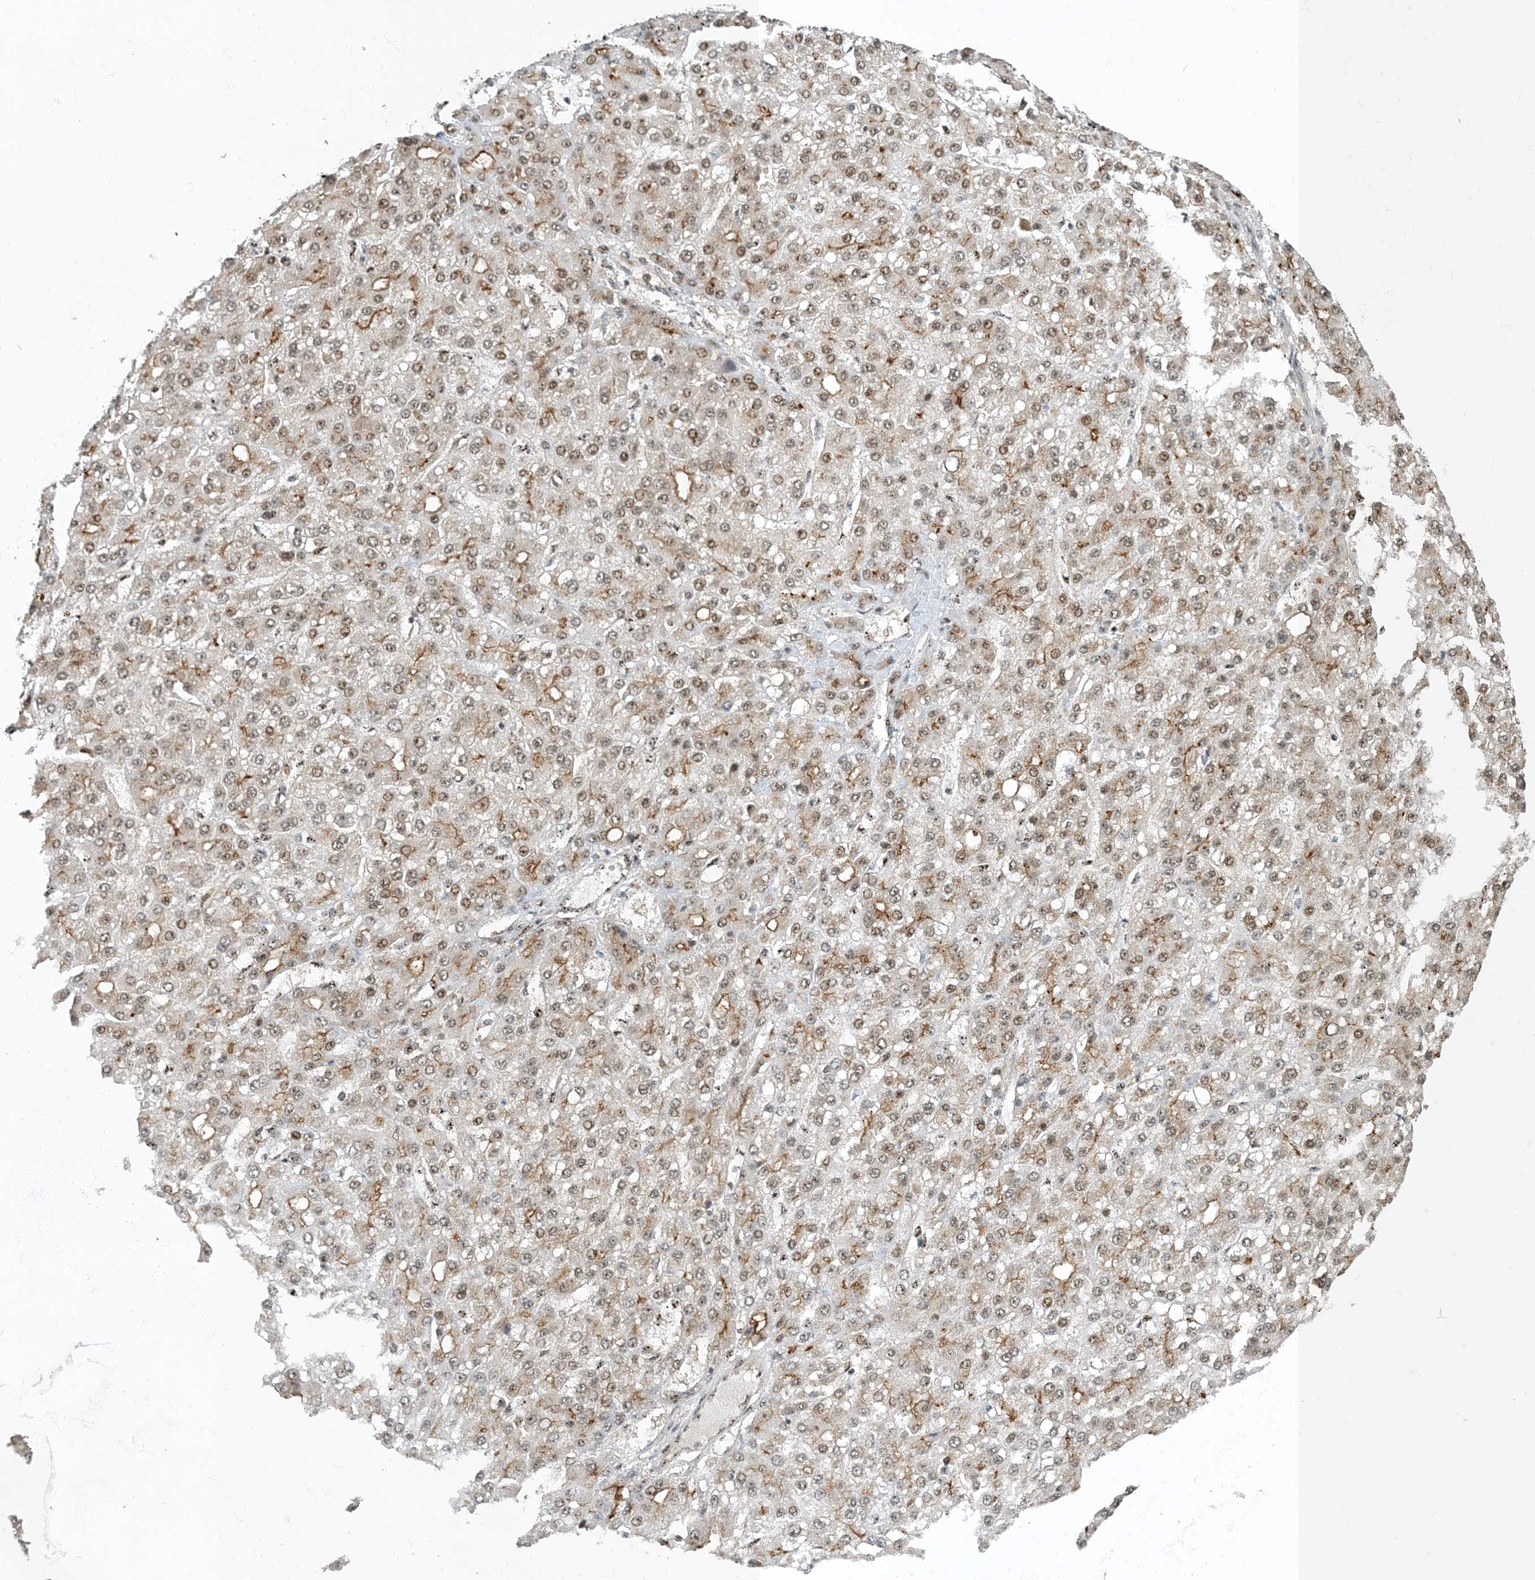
{"staining": {"intensity": "moderate", "quantity": ">75%", "location": "cytoplasmic/membranous,nuclear"}, "tissue": "liver cancer", "cell_type": "Tumor cells", "image_type": "cancer", "snomed": [{"axis": "morphology", "description": "Carcinoma, Hepatocellular, NOS"}, {"axis": "topography", "description": "Liver"}], "caption": "A brown stain shows moderate cytoplasmic/membranous and nuclear positivity of a protein in liver cancer tumor cells.", "gene": "MBD1", "patient": {"sex": "male", "age": 67}}